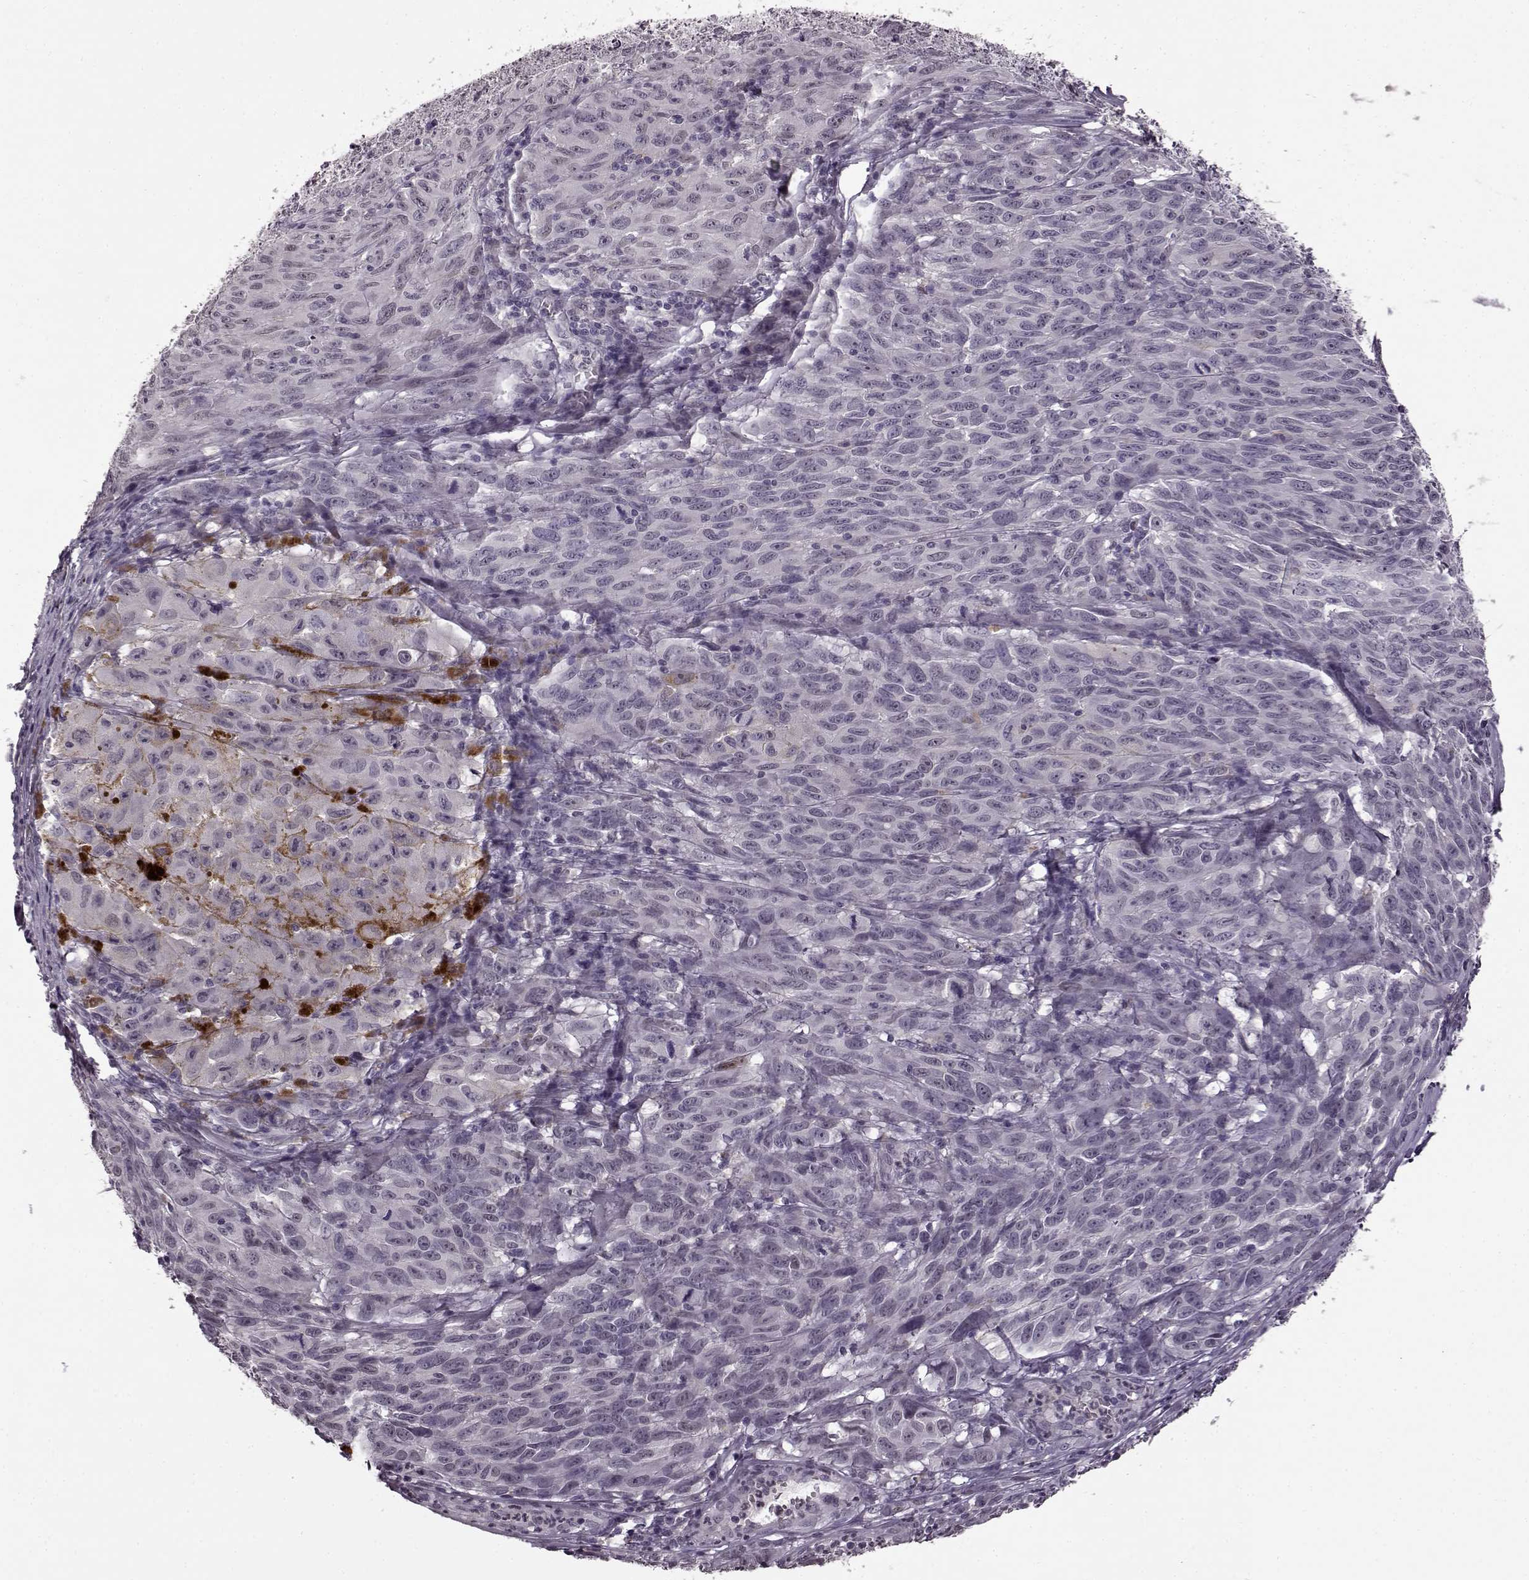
{"staining": {"intensity": "negative", "quantity": "none", "location": "none"}, "tissue": "melanoma", "cell_type": "Tumor cells", "image_type": "cancer", "snomed": [{"axis": "morphology", "description": "Malignant melanoma, NOS"}, {"axis": "topography", "description": "Vulva, labia, clitoris and Bartholin´s gland, NO"}], "caption": "Tumor cells are negative for brown protein staining in melanoma.", "gene": "CNGA3", "patient": {"sex": "female", "age": 75}}